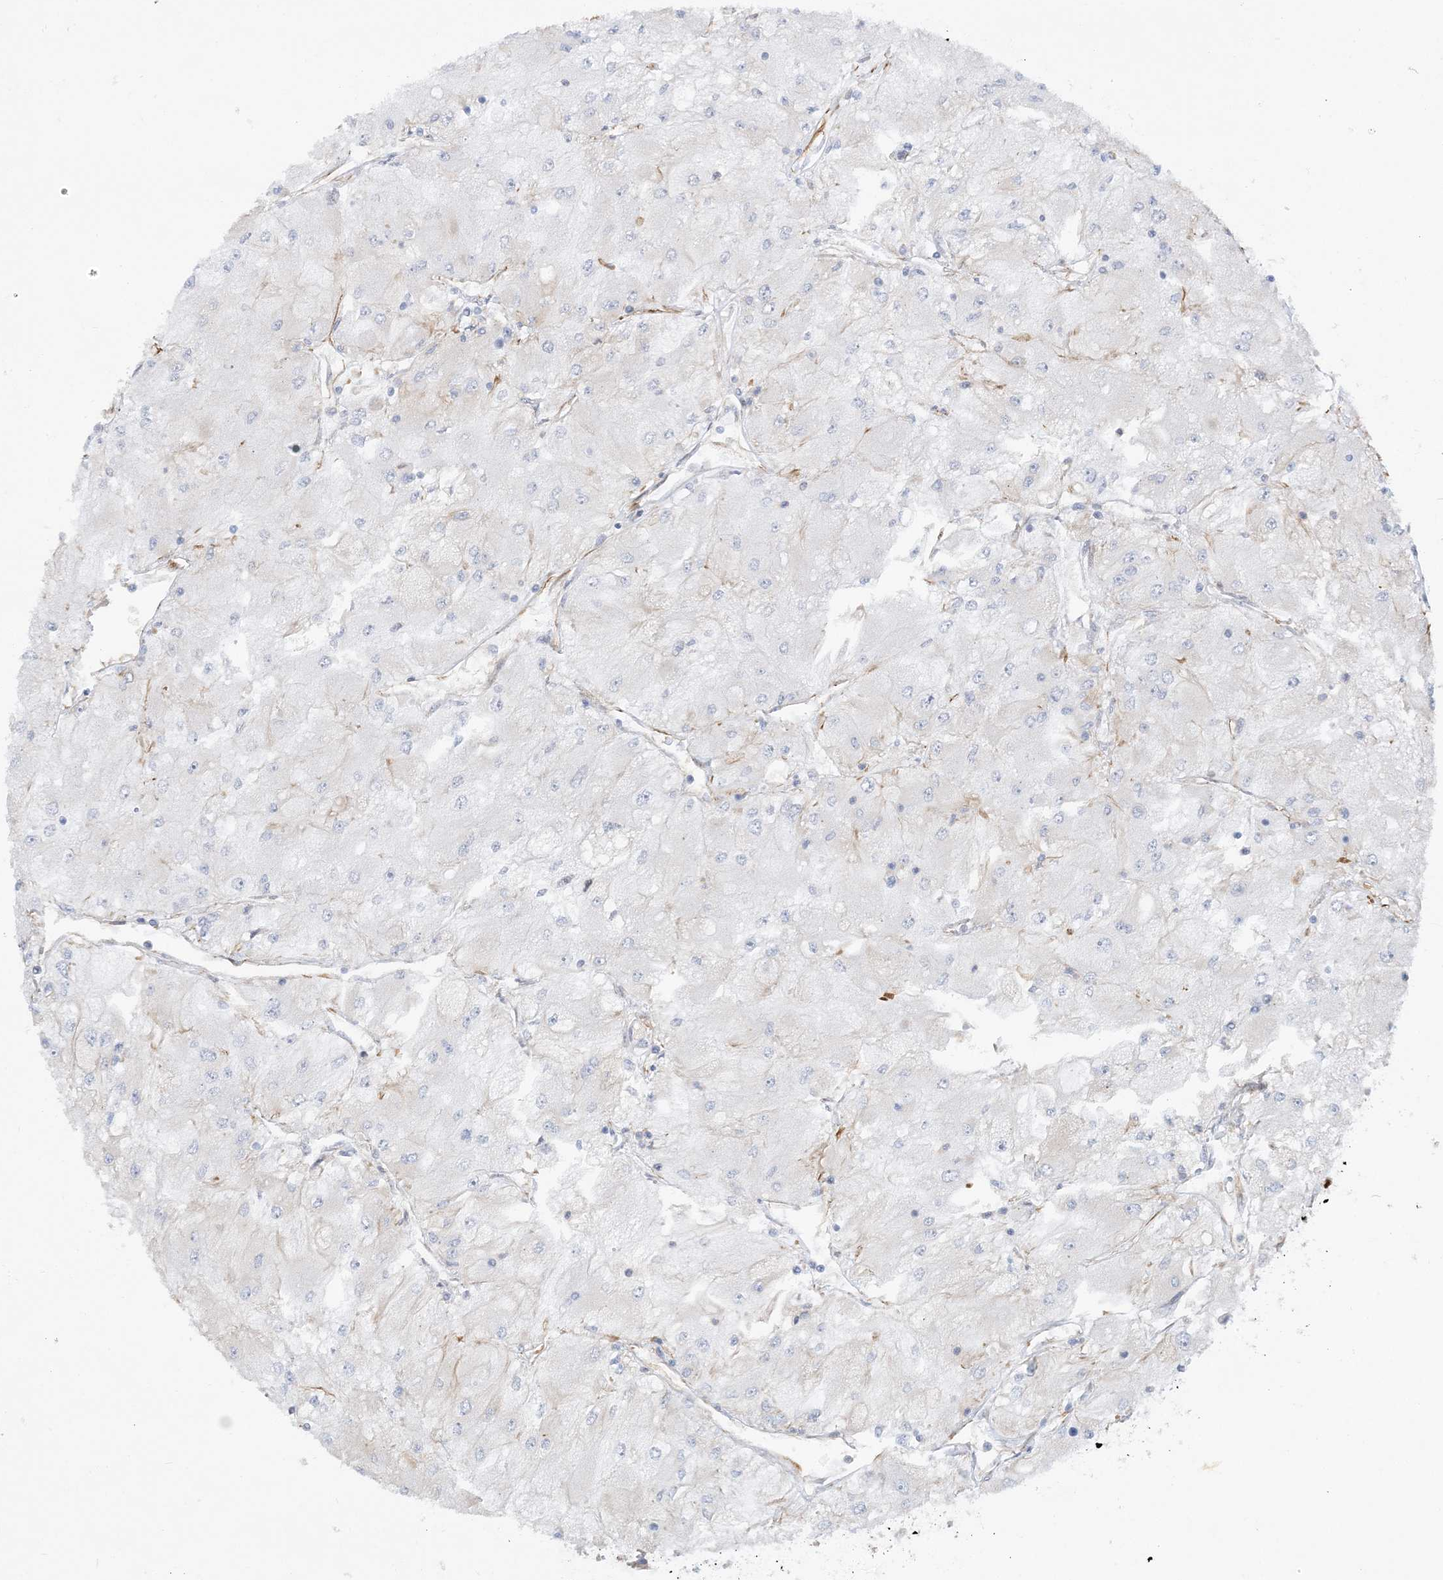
{"staining": {"intensity": "negative", "quantity": "none", "location": "none"}, "tissue": "renal cancer", "cell_type": "Tumor cells", "image_type": "cancer", "snomed": [{"axis": "morphology", "description": "Adenocarcinoma, NOS"}, {"axis": "topography", "description": "Kidney"}], "caption": "This image is of adenocarcinoma (renal) stained with immunohistochemistry to label a protein in brown with the nuclei are counter-stained blue. There is no staining in tumor cells. The staining was performed using DAB to visualize the protein expression in brown, while the nuclei were stained in blue with hematoxylin (Magnification: 20x).", "gene": "SCLT1", "patient": {"sex": "male", "age": 80}}